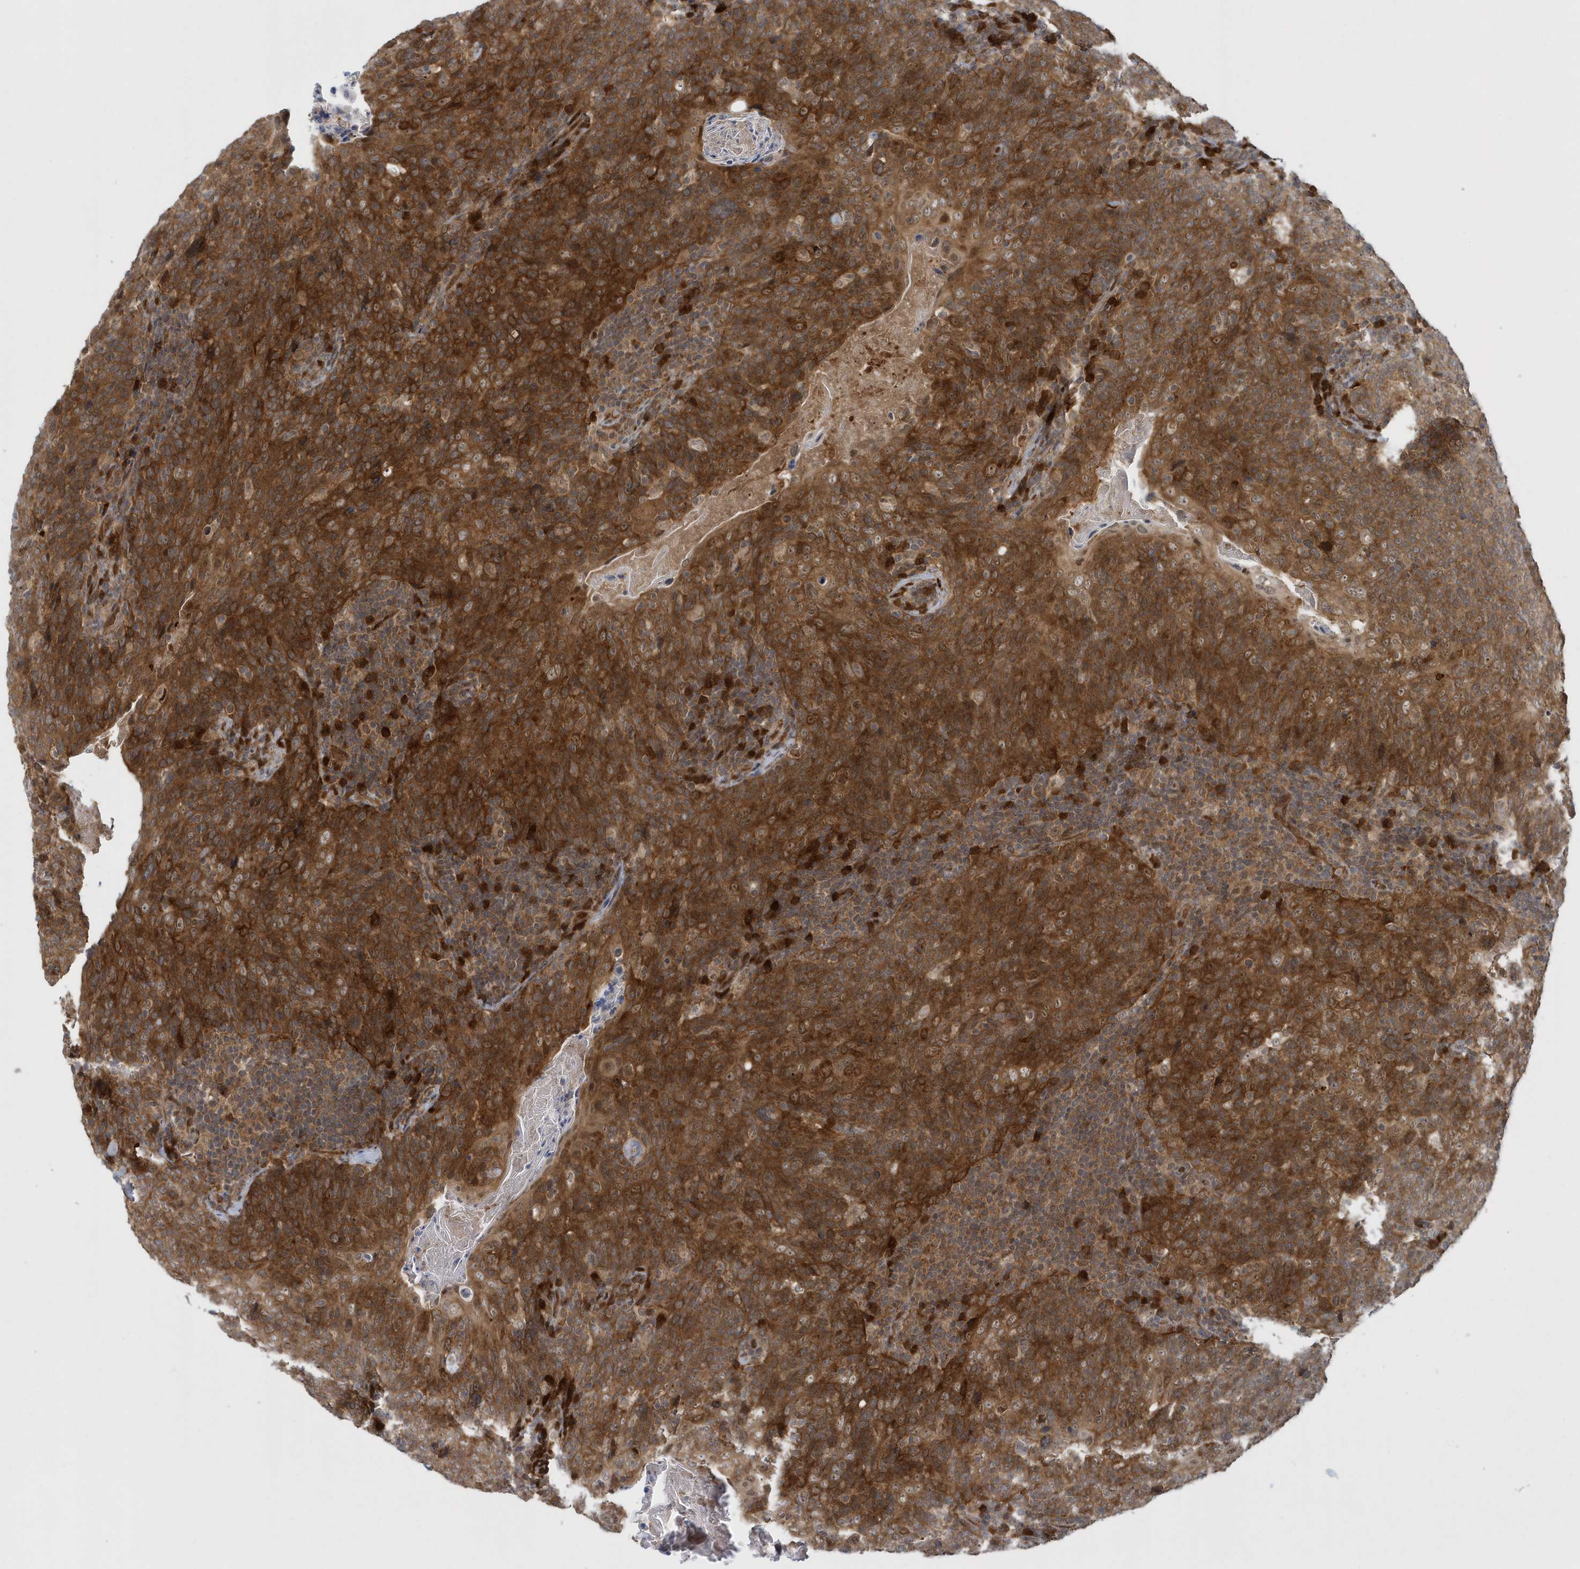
{"staining": {"intensity": "strong", "quantity": ">75%", "location": "cytoplasmic/membranous"}, "tissue": "head and neck cancer", "cell_type": "Tumor cells", "image_type": "cancer", "snomed": [{"axis": "morphology", "description": "Squamous cell carcinoma, NOS"}, {"axis": "morphology", "description": "Squamous cell carcinoma, metastatic, NOS"}, {"axis": "topography", "description": "Lymph node"}, {"axis": "topography", "description": "Head-Neck"}], "caption": "Tumor cells reveal strong cytoplasmic/membranous positivity in approximately >75% of cells in metastatic squamous cell carcinoma (head and neck).", "gene": "ATG4A", "patient": {"sex": "male", "age": 62}}